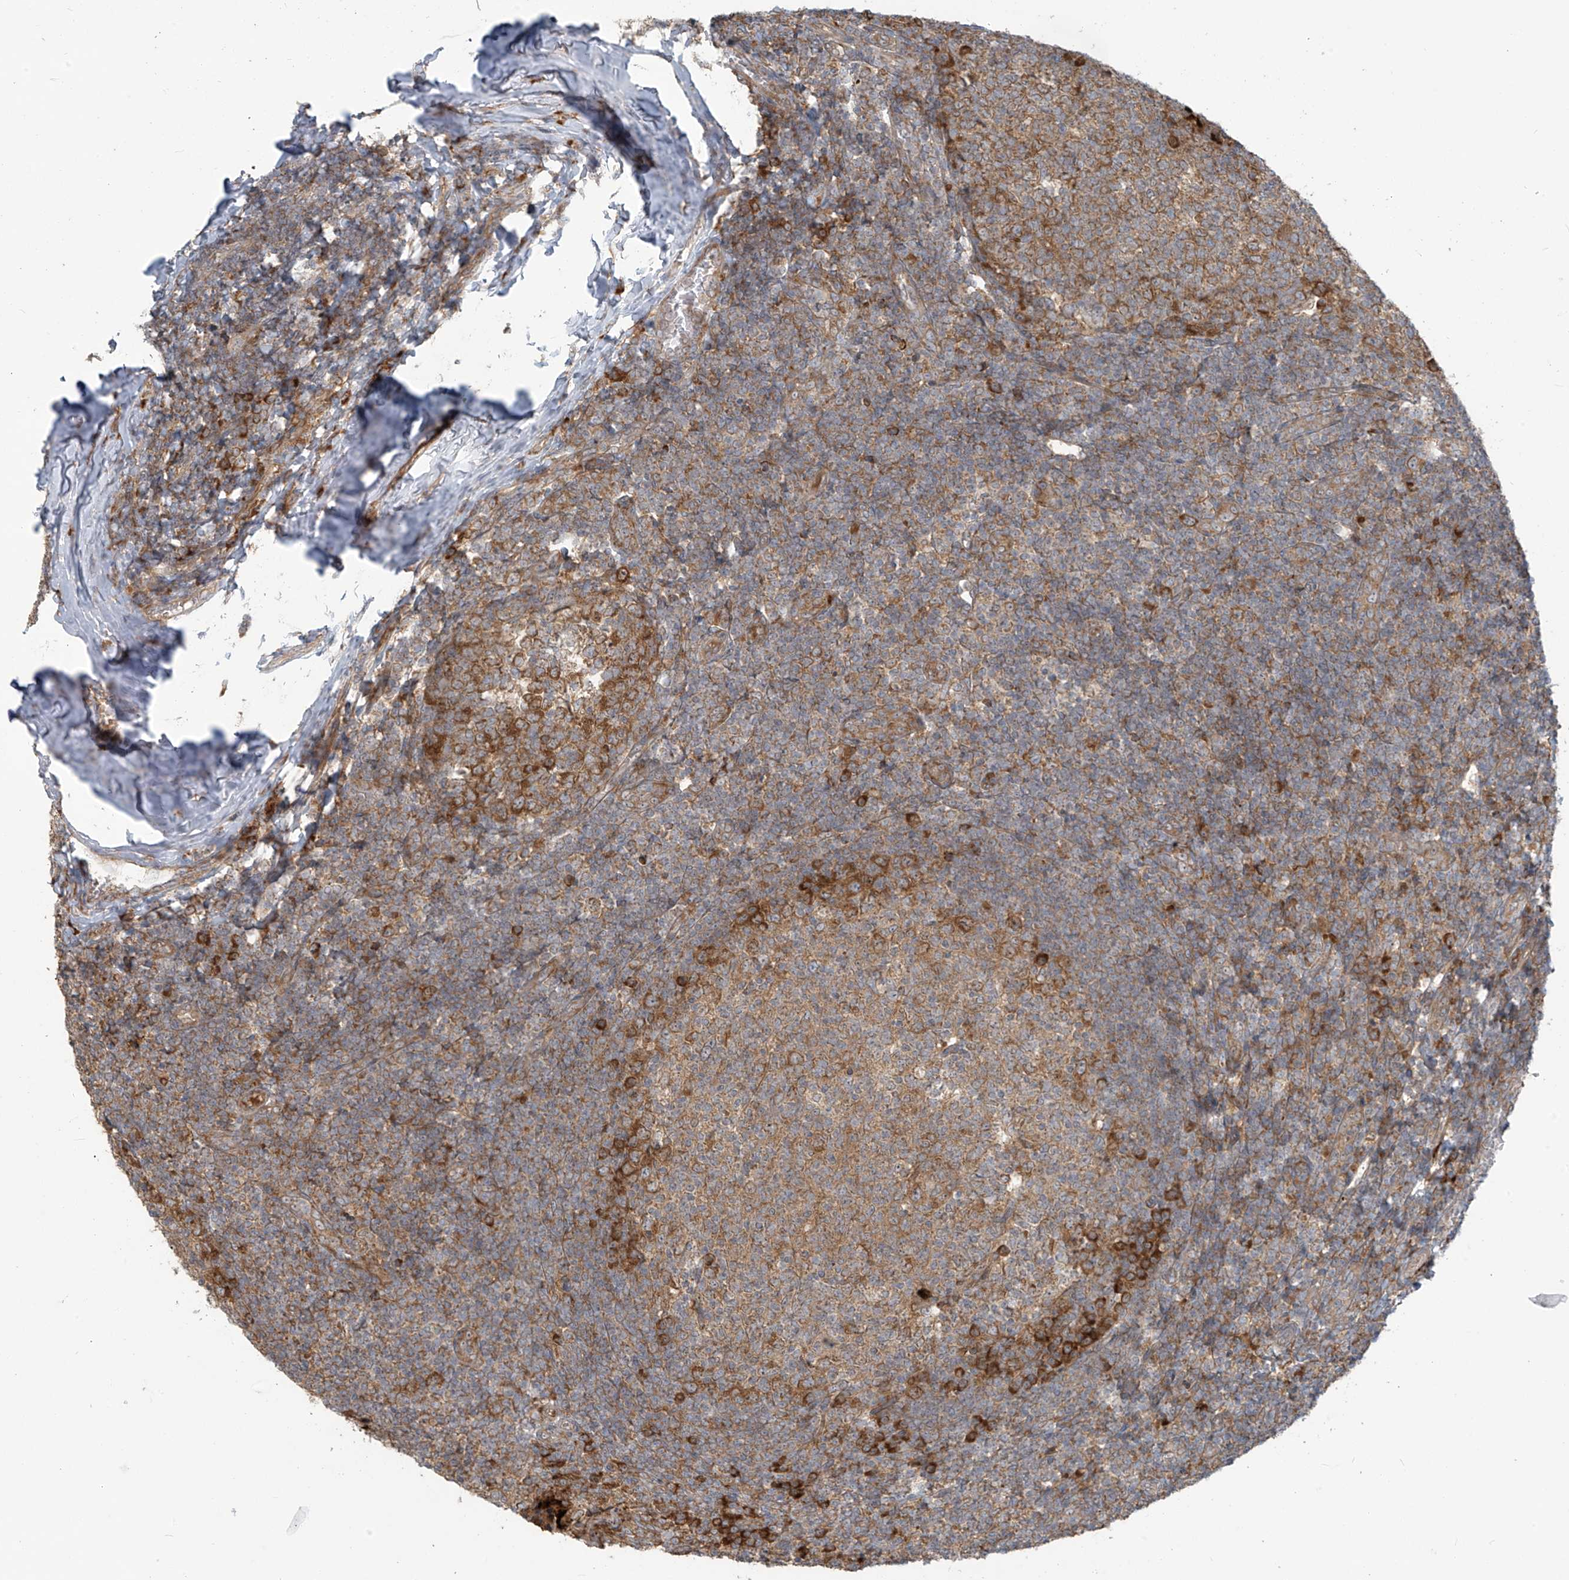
{"staining": {"intensity": "moderate", "quantity": "25%-75%", "location": "cytoplasmic/membranous"}, "tissue": "tonsil", "cell_type": "Germinal center cells", "image_type": "normal", "snomed": [{"axis": "morphology", "description": "Normal tissue, NOS"}, {"axis": "topography", "description": "Tonsil"}], "caption": "DAB immunohistochemical staining of benign tonsil displays moderate cytoplasmic/membranous protein expression in approximately 25%-75% of germinal center cells.", "gene": "KATNIP", "patient": {"sex": "female", "age": 19}}